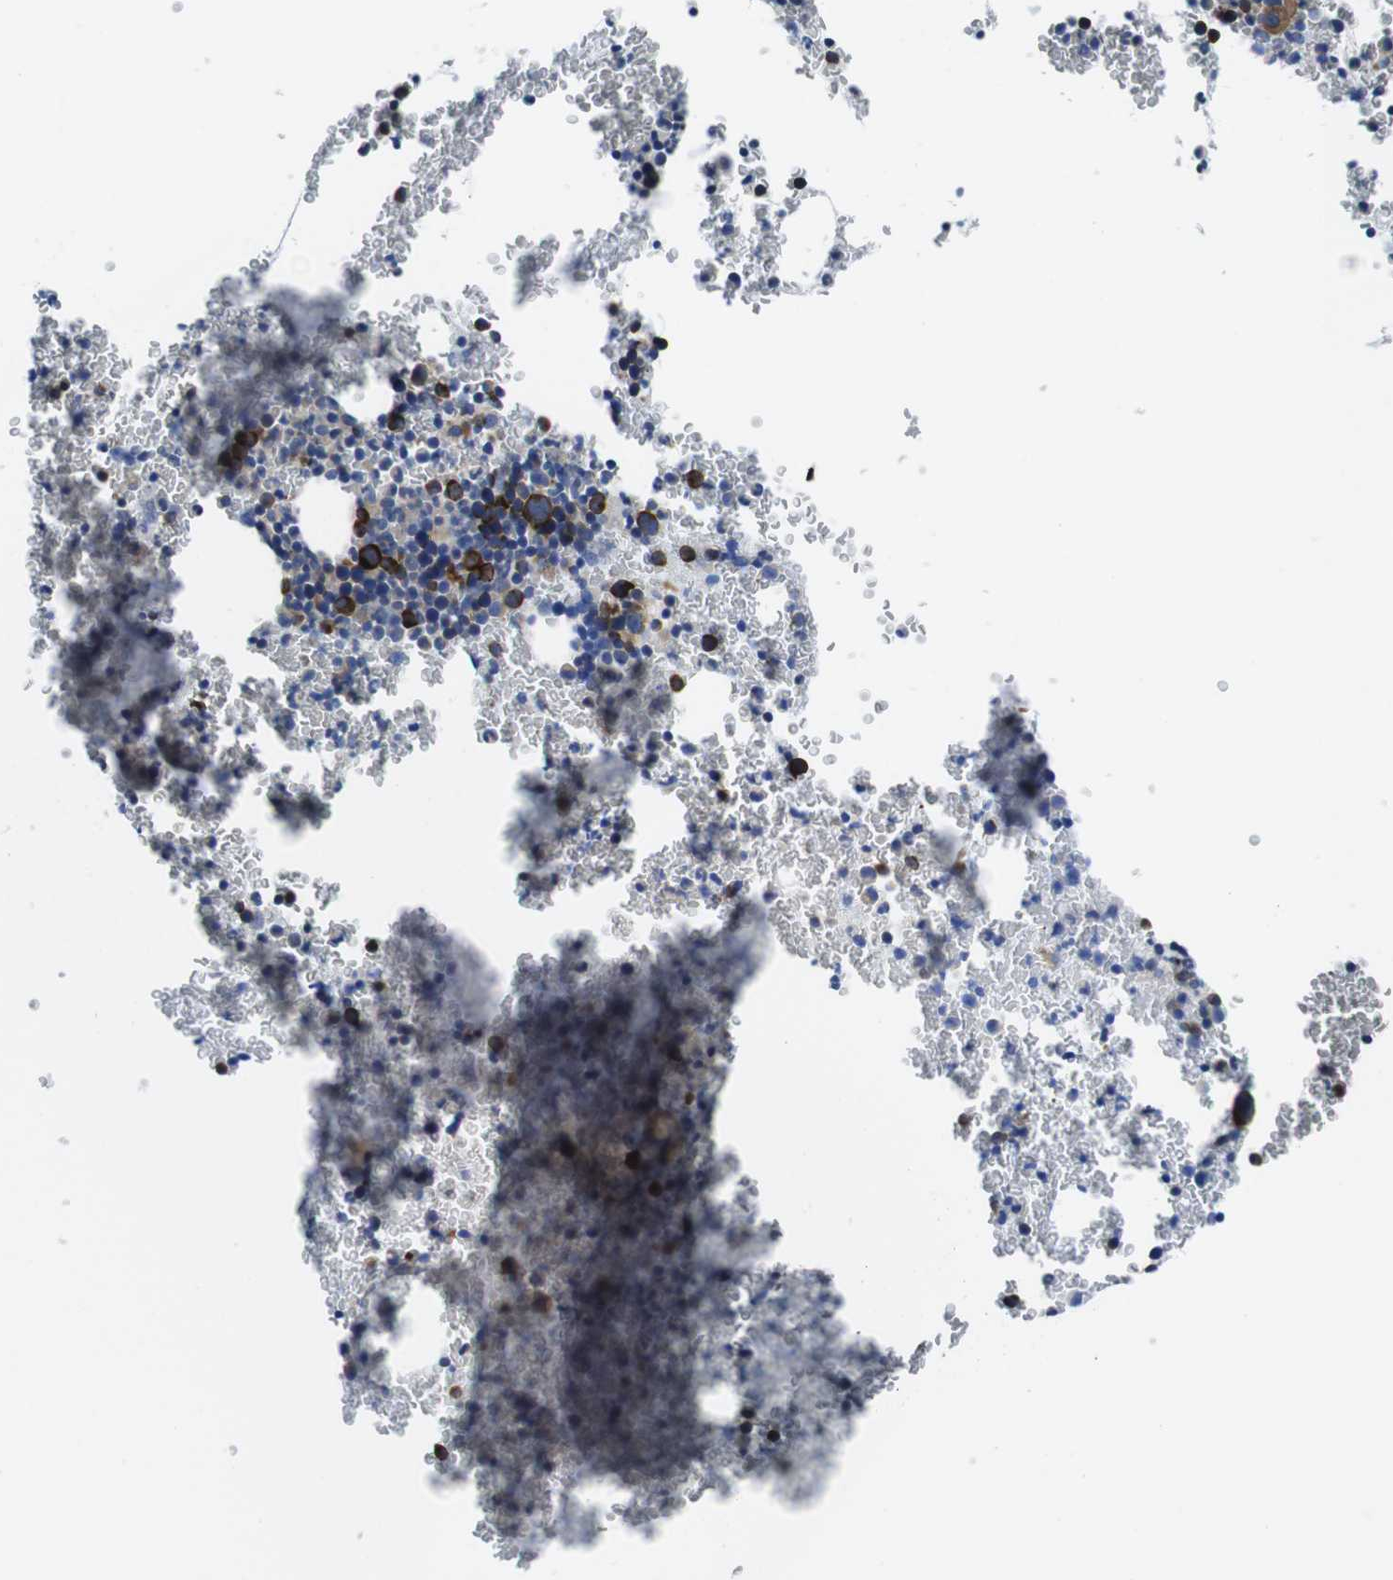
{"staining": {"intensity": "strong", "quantity": "25%-75%", "location": "cytoplasmic/membranous"}, "tissue": "bone marrow", "cell_type": "Hematopoietic cells", "image_type": "normal", "snomed": [{"axis": "morphology", "description": "Normal tissue, NOS"}, {"axis": "morphology", "description": "Inflammation, NOS"}, {"axis": "topography", "description": "Bone marrow"}], "caption": "Immunohistochemical staining of unremarkable bone marrow reveals strong cytoplasmic/membranous protein staining in approximately 25%-75% of hematopoietic cells.", "gene": "EIF4A1", "patient": {"sex": "female", "age": 17}}